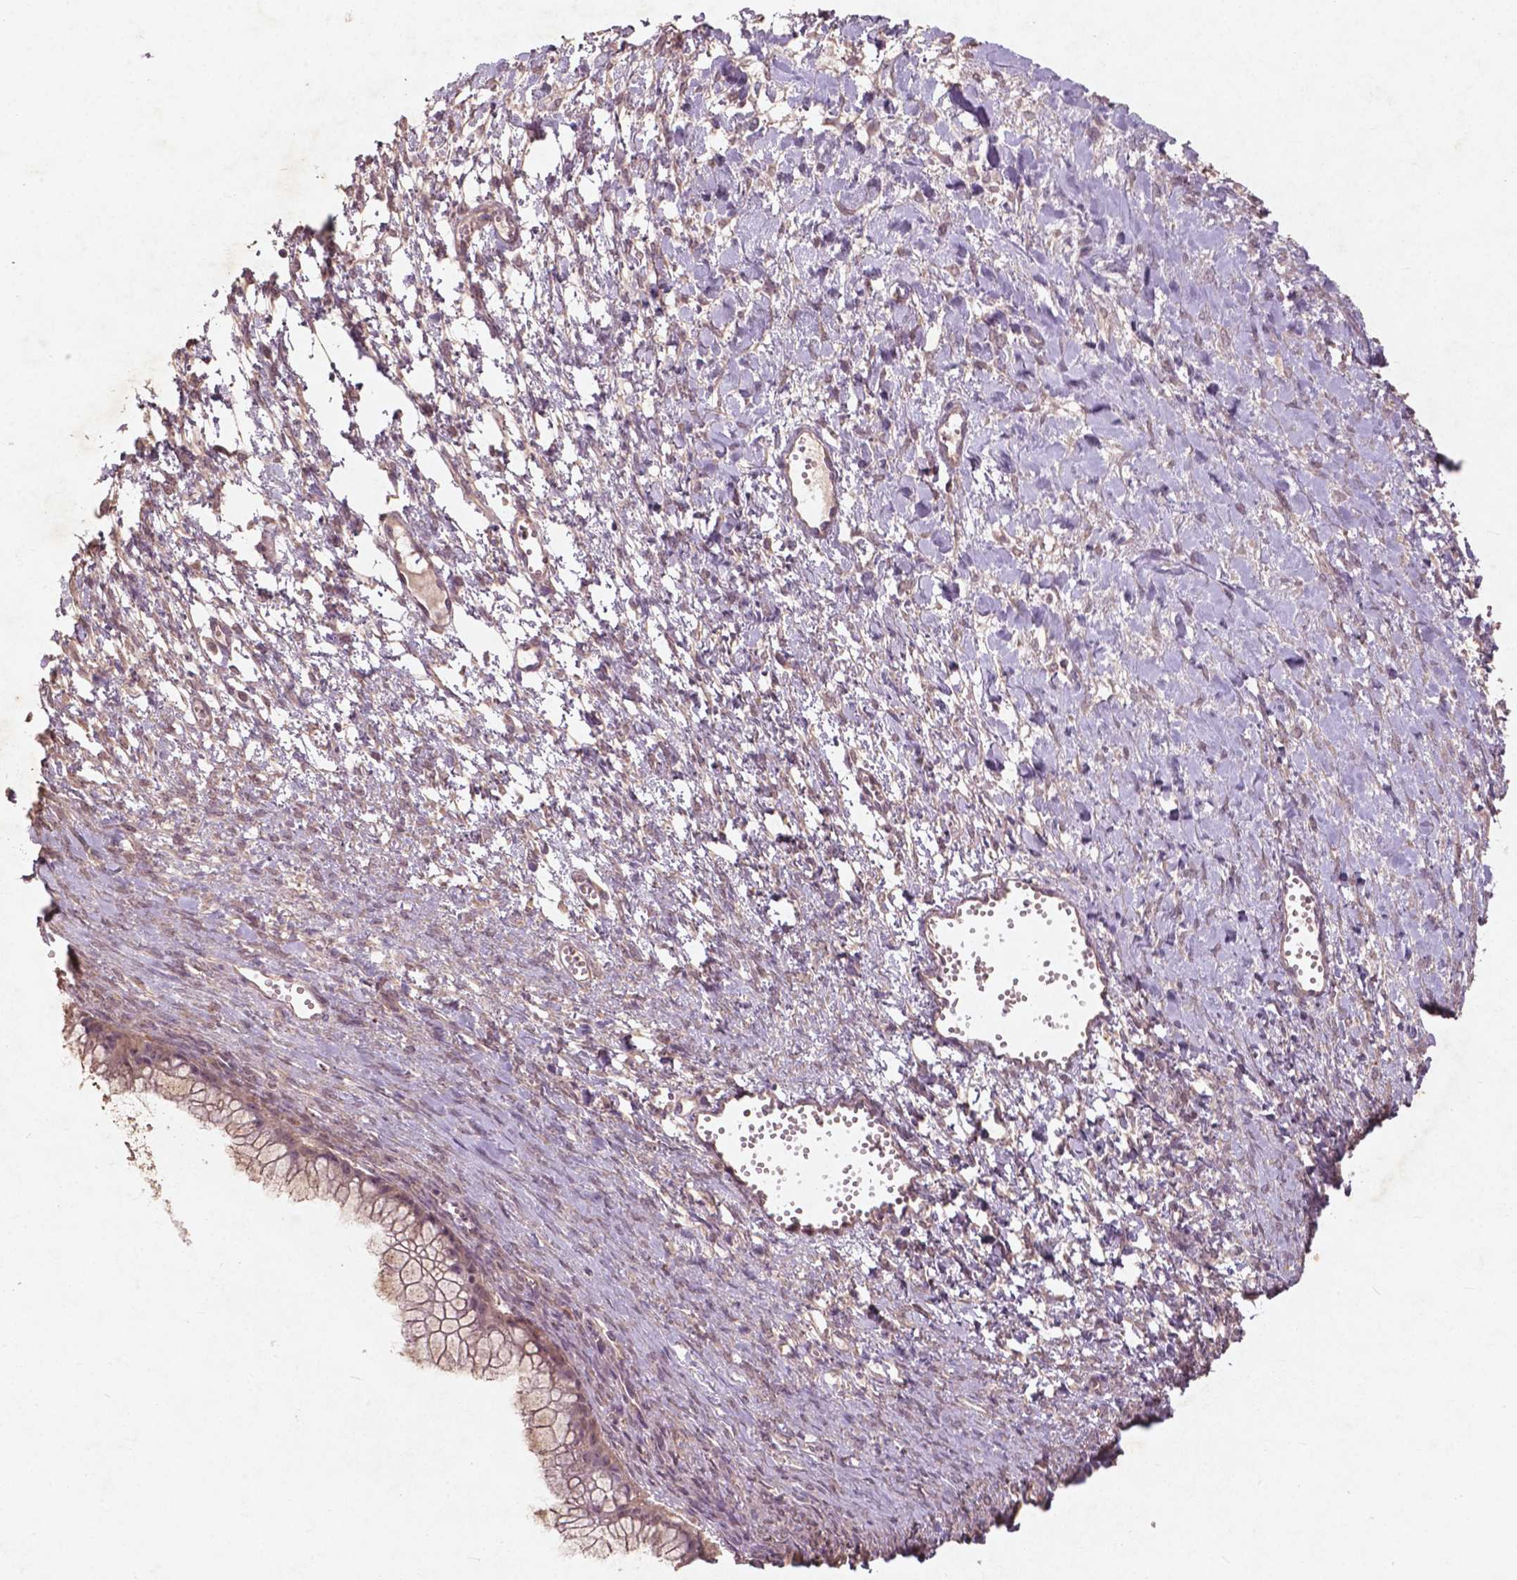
{"staining": {"intensity": "weak", "quantity": ">75%", "location": "cytoplasmic/membranous"}, "tissue": "ovarian cancer", "cell_type": "Tumor cells", "image_type": "cancer", "snomed": [{"axis": "morphology", "description": "Cystadenocarcinoma, mucinous, NOS"}, {"axis": "topography", "description": "Ovary"}], "caption": "Weak cytoplasmic/membranous protein expression is appreciated in approximately >75% of tumor cells in ovarian mucinous cystadenocarcinoma.", "gene": "ST6GALNAC5", "patient": {"sex": "female", "age": 41}}